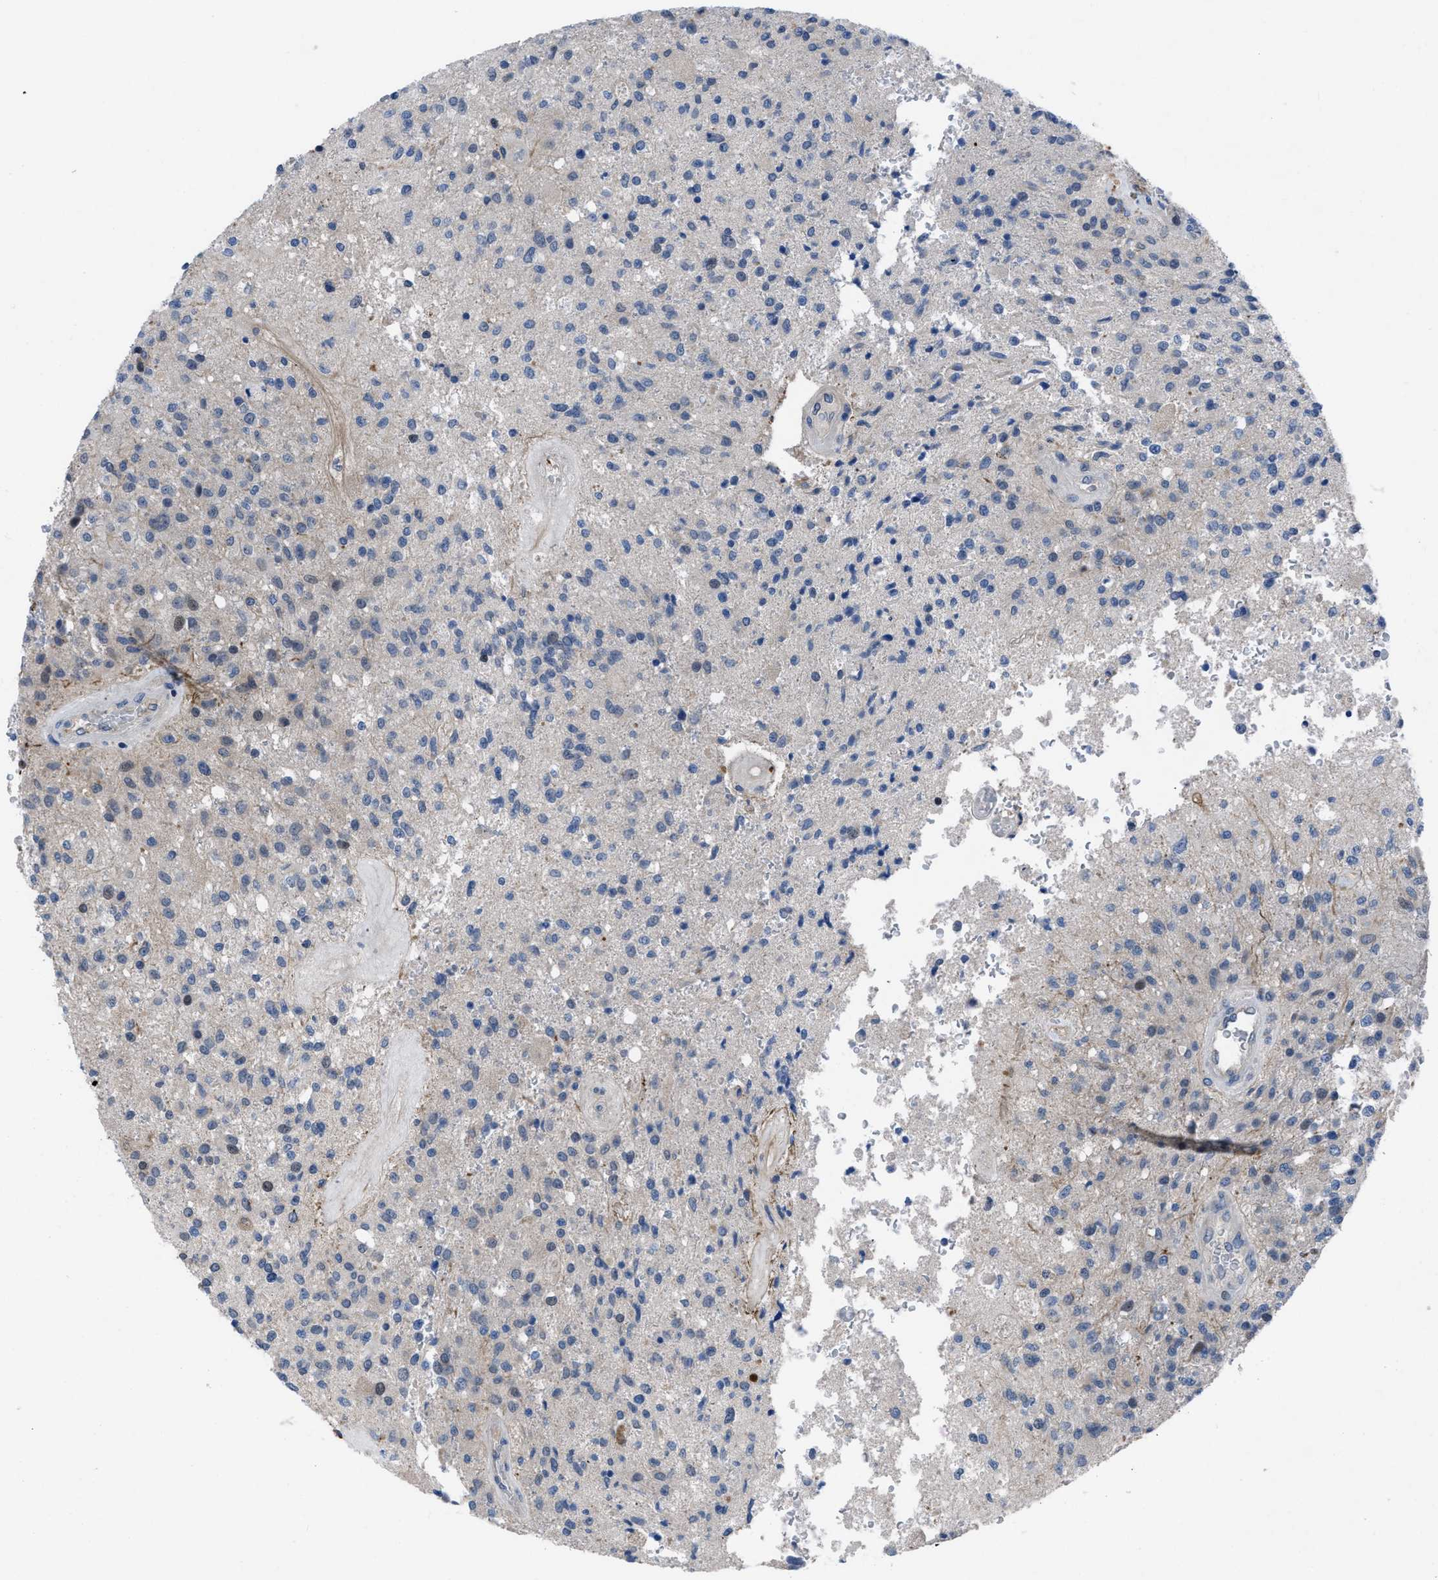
{"staining": {"intensity": "negative", "quantity": "none", "location": "none"}, "tissue": "glioma", "cell_type": "Tumor cells", "image_type": "cancer", "snomed": [{"axis": "morphology", "description": "Normal tissue, NOS"}, {"axis": "morphology", "description": "Glioma, malignant, High grade"}, {"axis": "topography", "description": "Cerebral cortex"}], "caption": "Glioma was stained to show a protein in brown. There is no significant staining in tumor cells.", "gene": "IL17RE", "patient": {"sex": "male", "age": 77}}